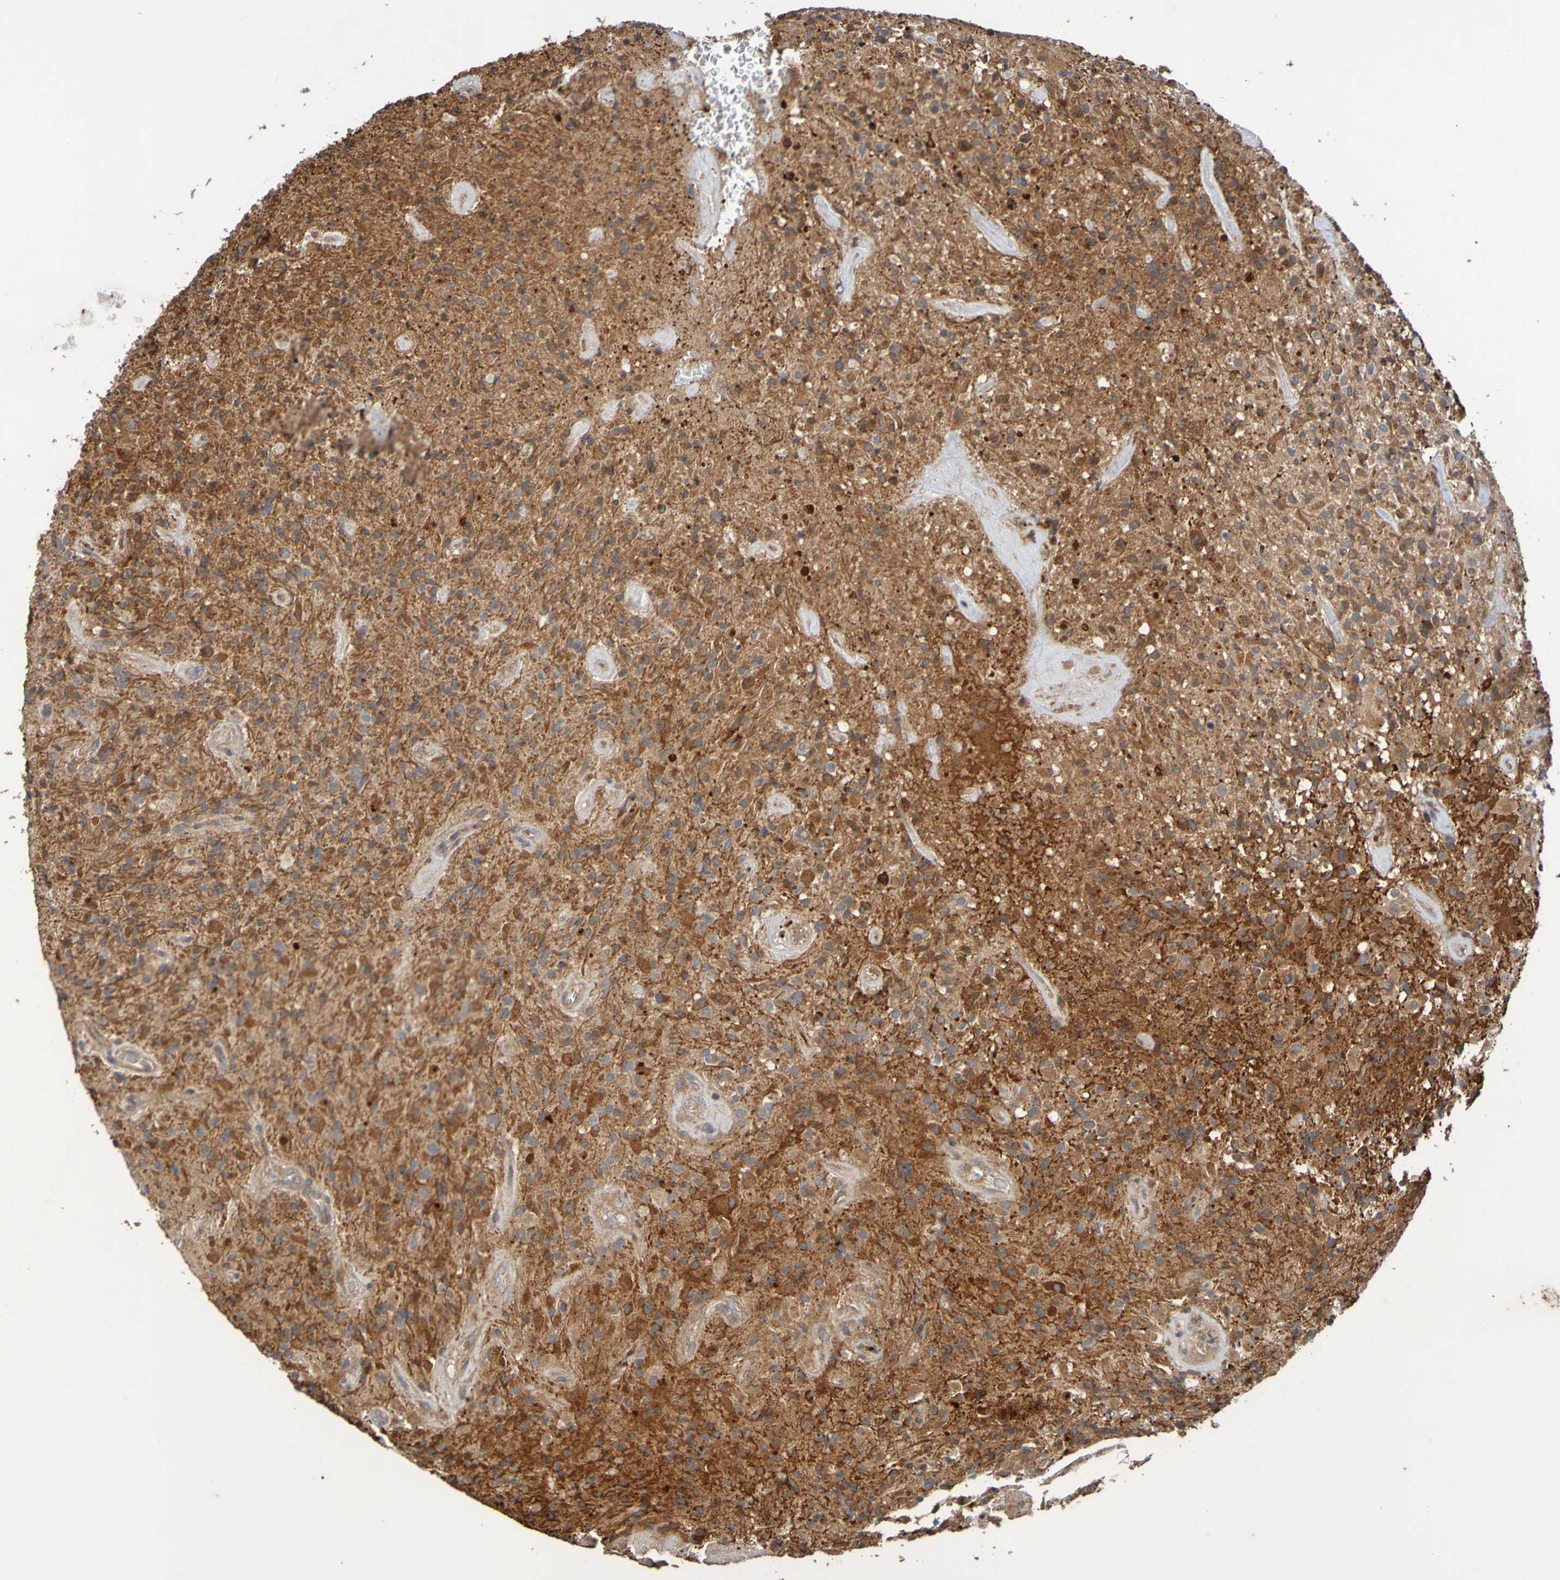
{"staining": {"intensity": "moderate", "quantity": ">75%", "location": "cytoplasmic/membranous"}, "tissue": "glioma", "cell_type": "Tumor cells", "image_type": "cancer", "snomed": [{"axis": "morphology", "description": "Glioma, malignant, High grade"}, {"axis": "topography", "description": "Brain"}], "caption": "Immunohistochemistry (IHC) staining of glioma, which displays medium levels of moderate cytoplasmic/membranous positivity in about >75% of tumor cells indicating moderate cytoplasmic/membranous protein positivity. The staining was performed using DAB (brown) for protein detection and nuclei were counterstained in hematoxylin (blue).", "gene": "UCN", "patient": {"sex": "male", "age": 71}}